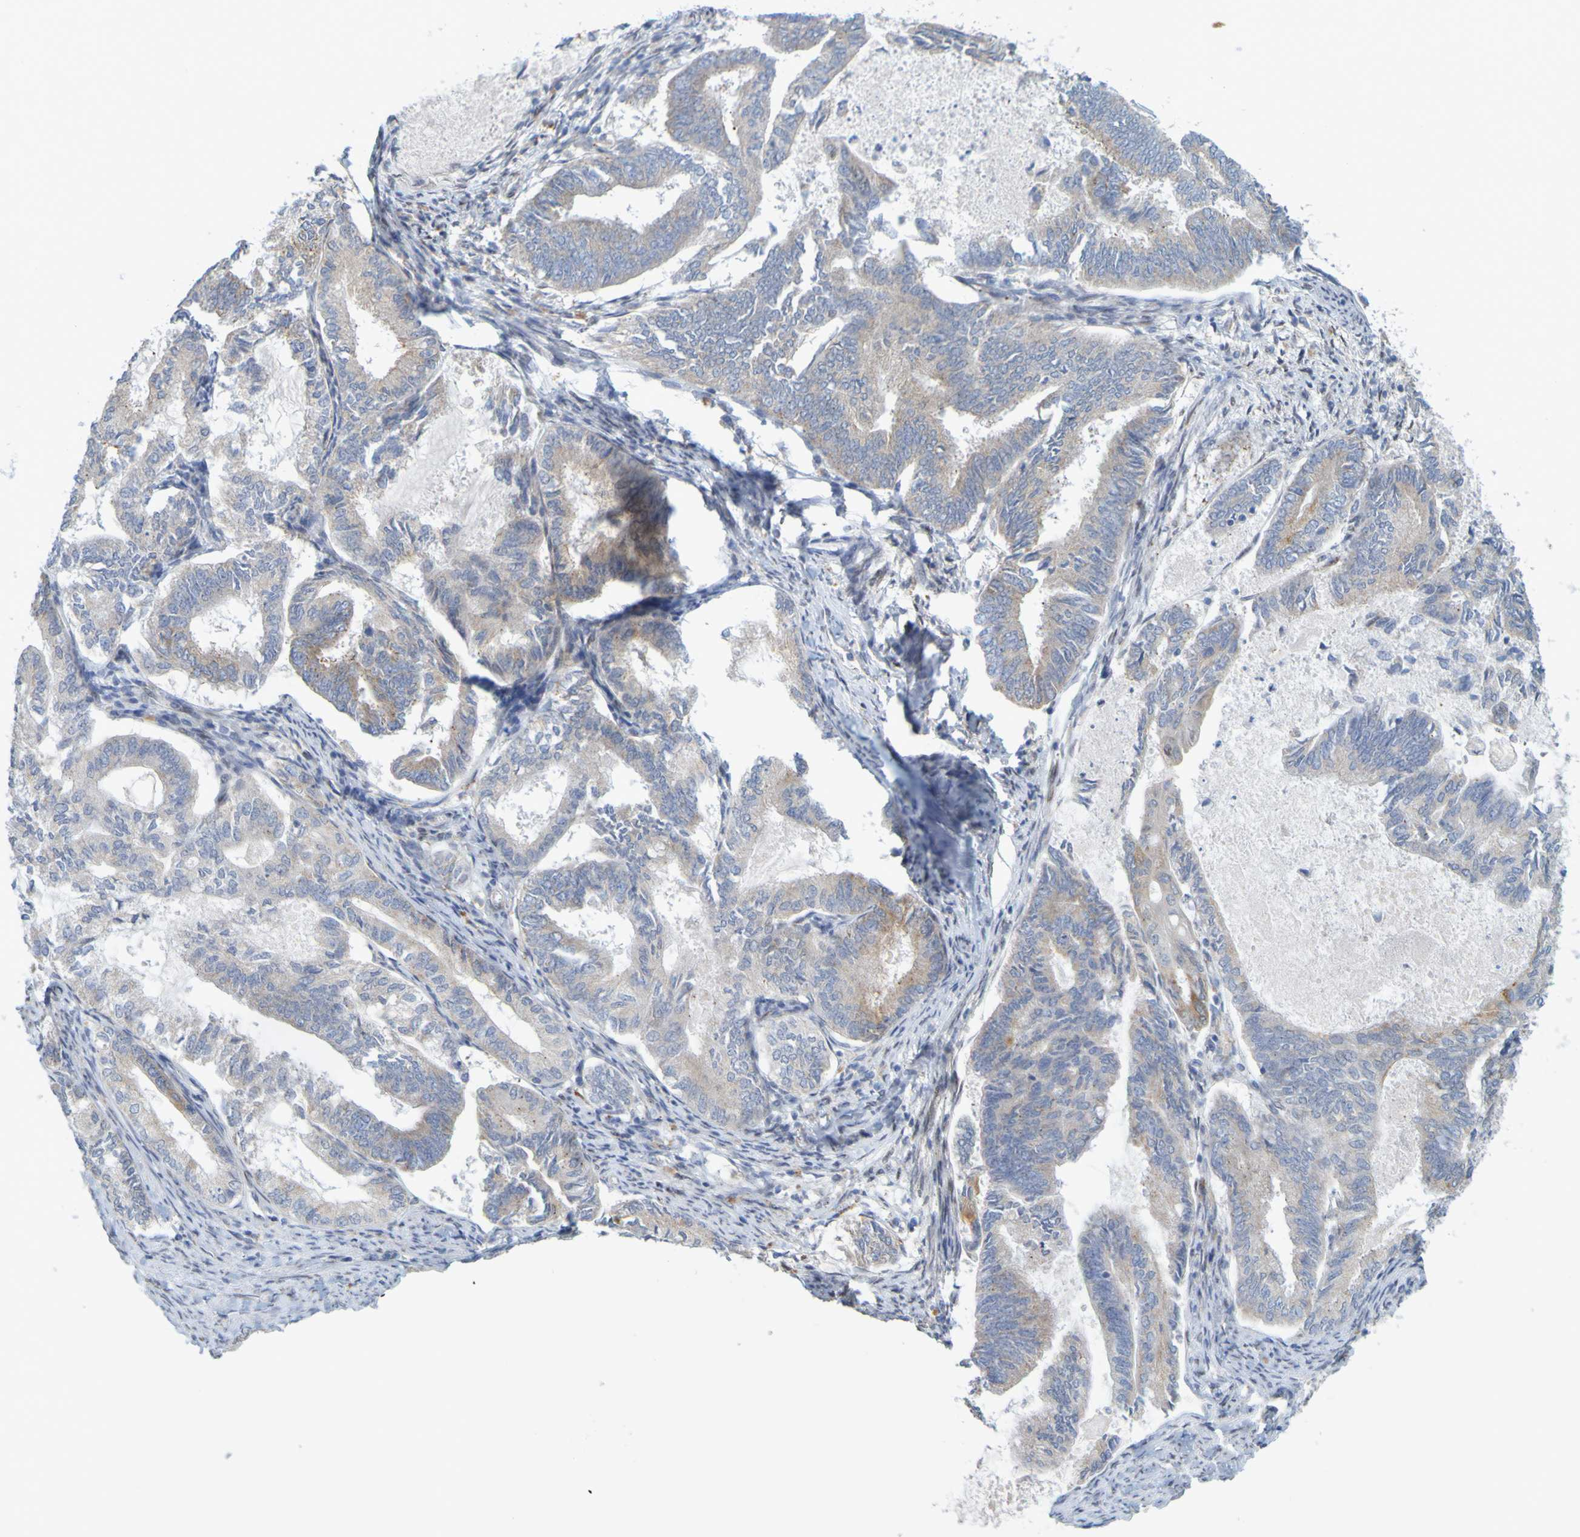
{"staining": {"intensity": "weak", "quantity": ">75%", "location": "cytoplasmic/membranous"}, "tissue": "endometrial cancer", "cell_type": "Tumor cells", "image_type": "cancer", "snomed": [{"axis": "morphology", "description": "Adenocarcinoma, NOS"}, {"axis": "topography", "description": "Endometrium"}], "caption": "High-magnification brightfield microscopy of endometrial adenocarcinoma stained with DAB (3,3'-diaminobenzidine) (brown) and counterstained with hematoxylin (blue). tumor cells exhibit weak cytoplasmic/membranous staining is identified in about>75% of cells.", "gene": "MAG", "patient": {"sex": "female", "age": 86}}